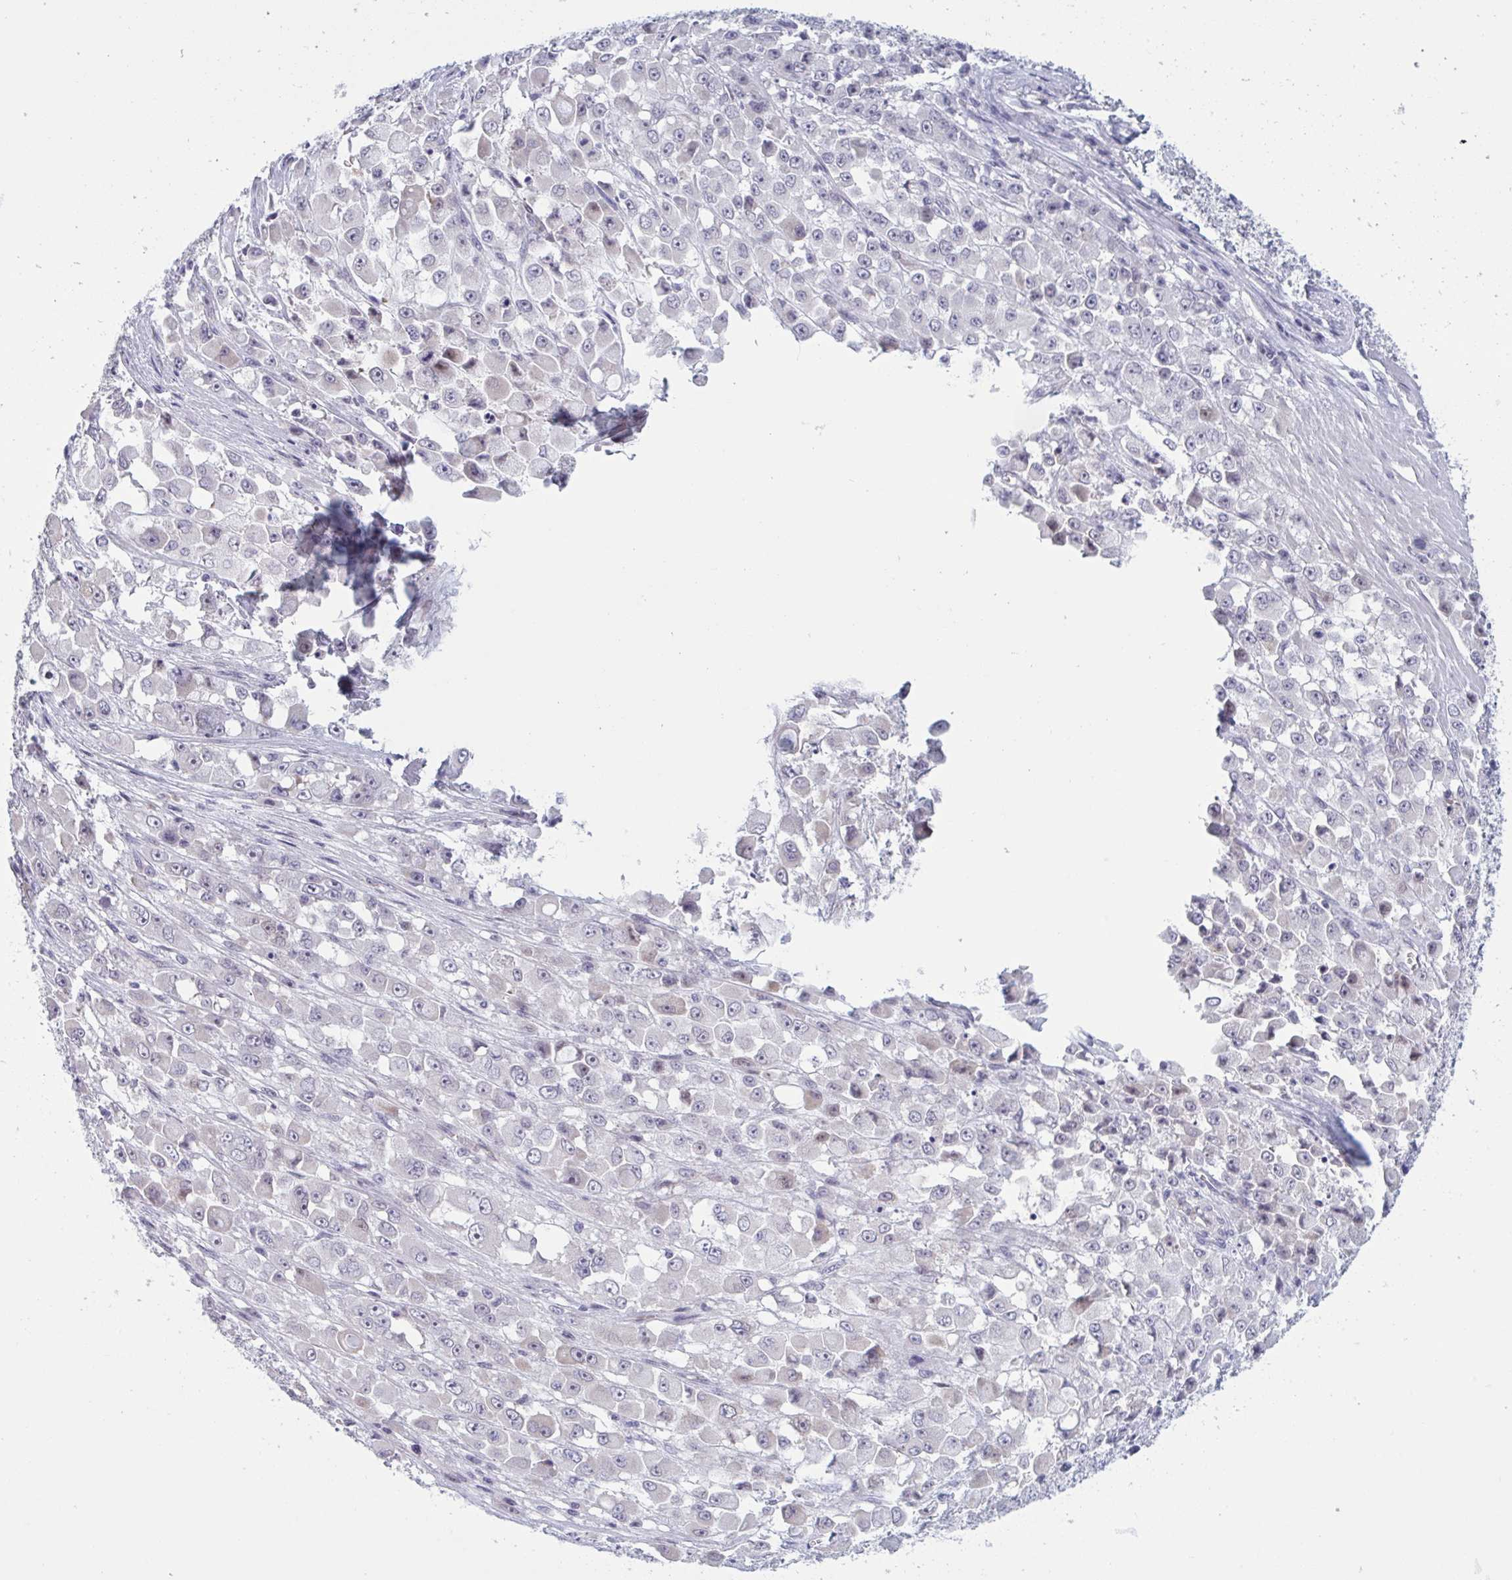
{"staining": {"intensity": "negative", "quantity": "none", "location": "none"}, "tissue": "stomach cancer", "cell_type": "Tumor cells", "image_type": "cancer", "snomed": [{"axis": "morphology", "description": "Adenocarcinoma, NOS"}, {"axis": "topography", "description": "Stomach"}], "caption": "The immunohistochemistry image has no significant staining in tumor cells of stomach adenocarcinoma tissue.", "gene": "HSD11B2", "patient": {"sex": "female", "age": 76}}